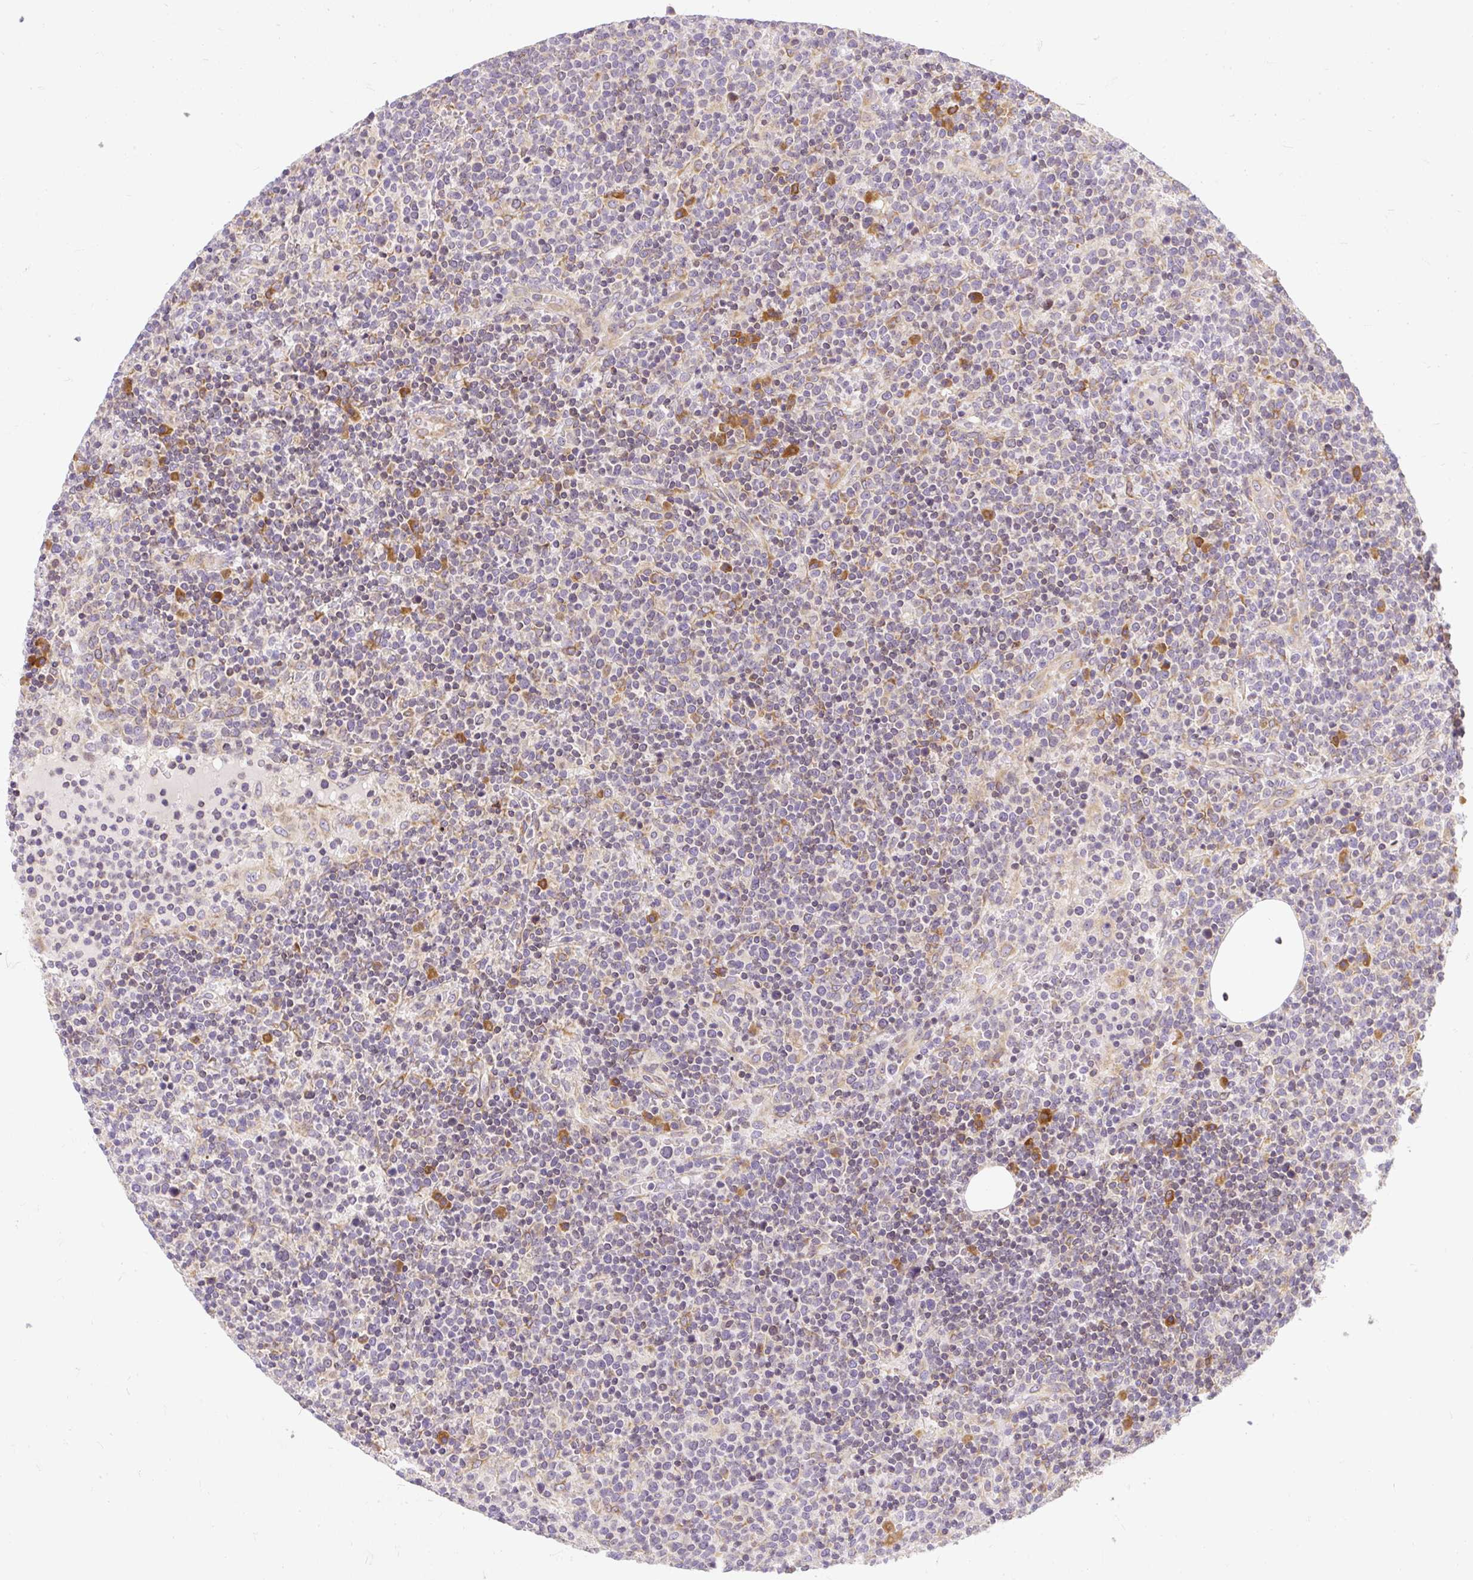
{"staining": {"intensity": "negative", "quantity": "none", "location": "none"}, "tissue": "lymphoma", "cell_type": "Tumor cells", "image_type": "cancer", "snomed": [{"axis": "morphology", "description": "Malignant lymphoma, non-Hodgkin's type, High grade"}, {"axis": "topography", "description": "Lymph node"}], "caption": "This is a micrograph of IHC staining of high-grade malignant lymphoma, non-Hodgkin's type, which shows no expression in tumor cells.", "gene": "CYP20A1", "patient": {"sex": "male", "age": 61}}